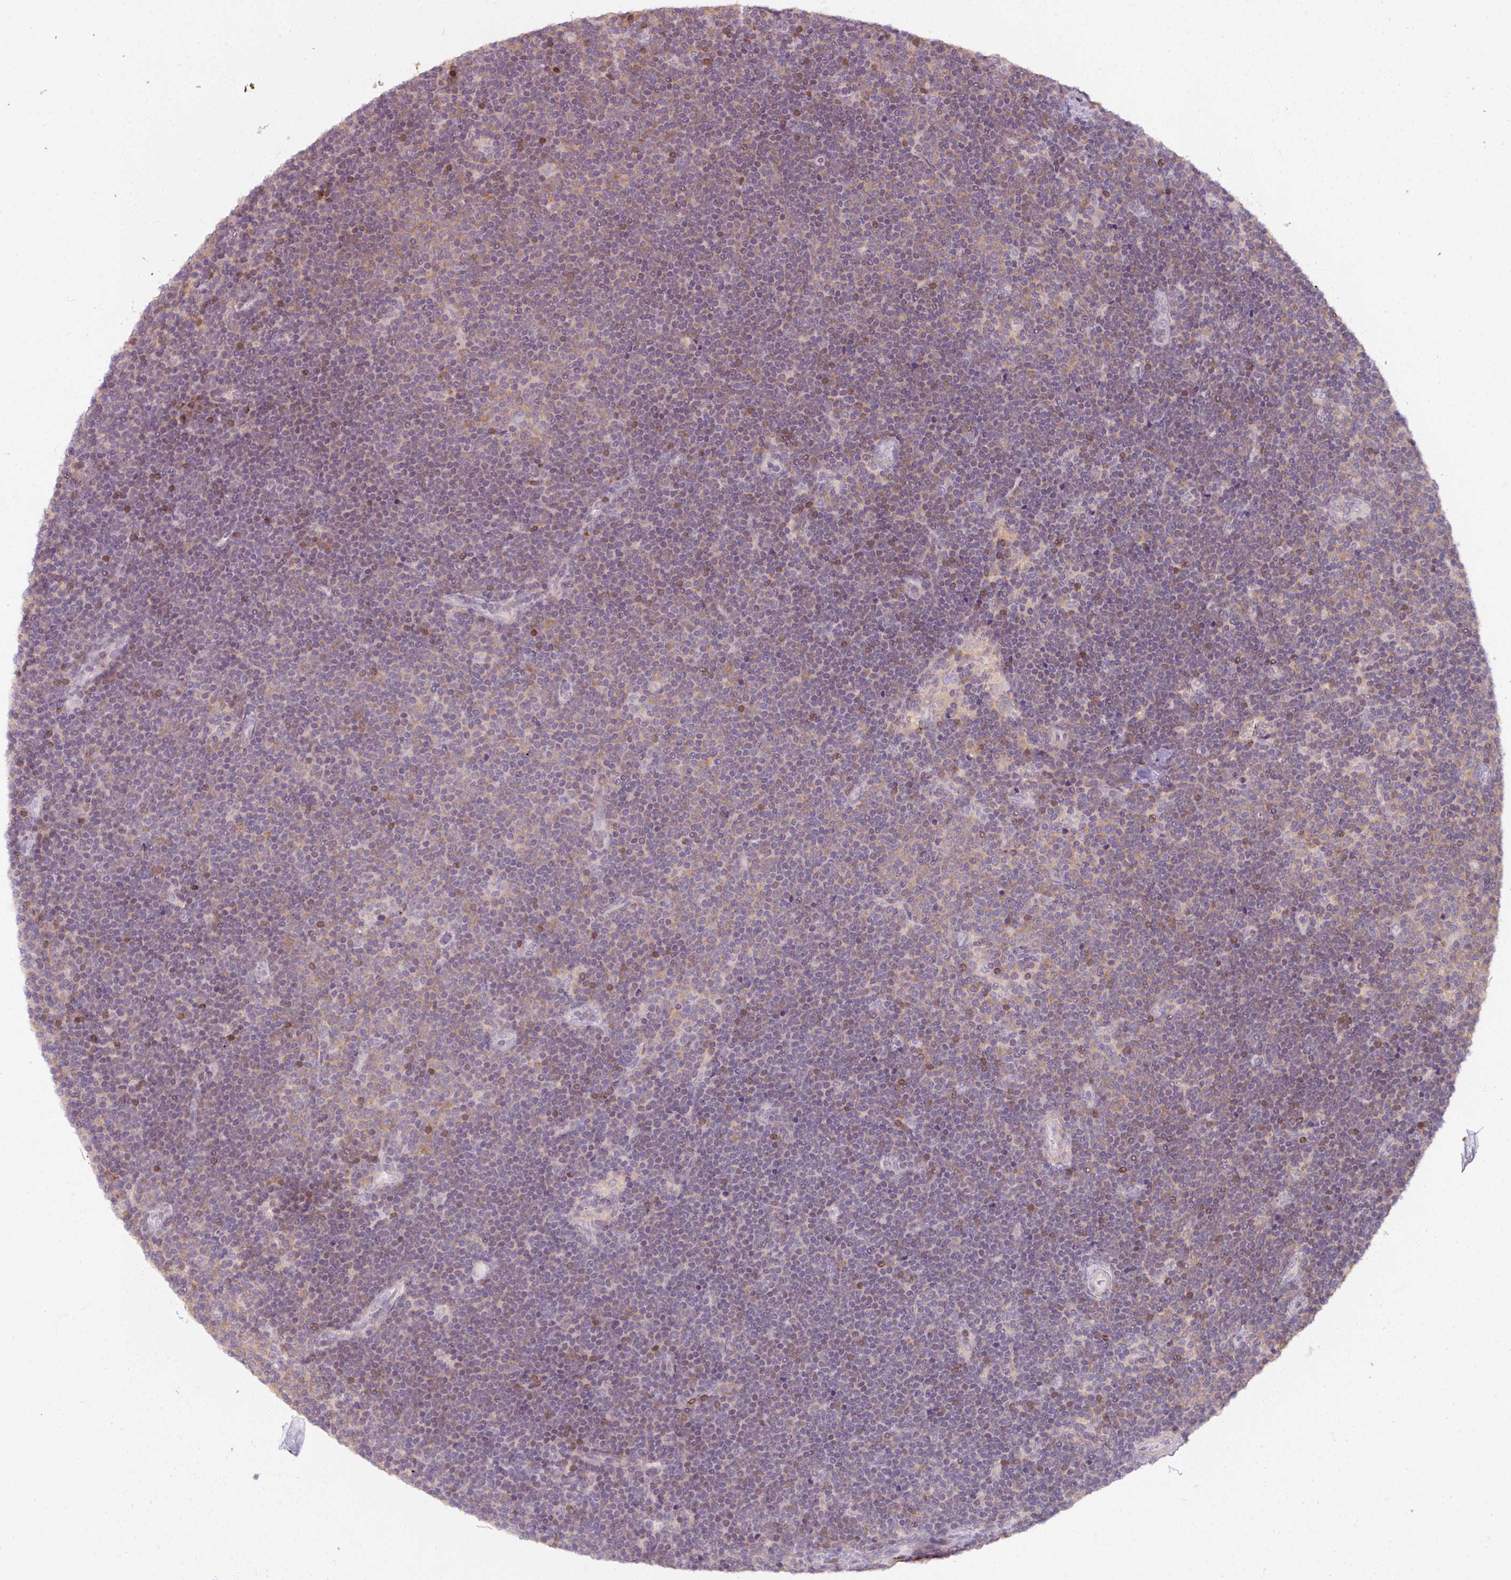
{"staining": {"intensity": "negative", "quantity": "none", "location": "none"}, "tissue": "lymphoma", "cell_type": "Tumor cells", "image_type": "cancer", "snomed": [{"axis": "morphology", "description": "Malignant lymphoma, non-Hodgkin's type, Low grade"}, {"axis": "topography", "description": "Lymph node"}], "caption": "This is an immunohistochemistry (IHC) image of human low-grade malignant lymphoma, non-Hodgkin's type. There is no expression in tumor cells.", "gene": "PNMA6A", "patient": {"sex": "male", "age": 48}}